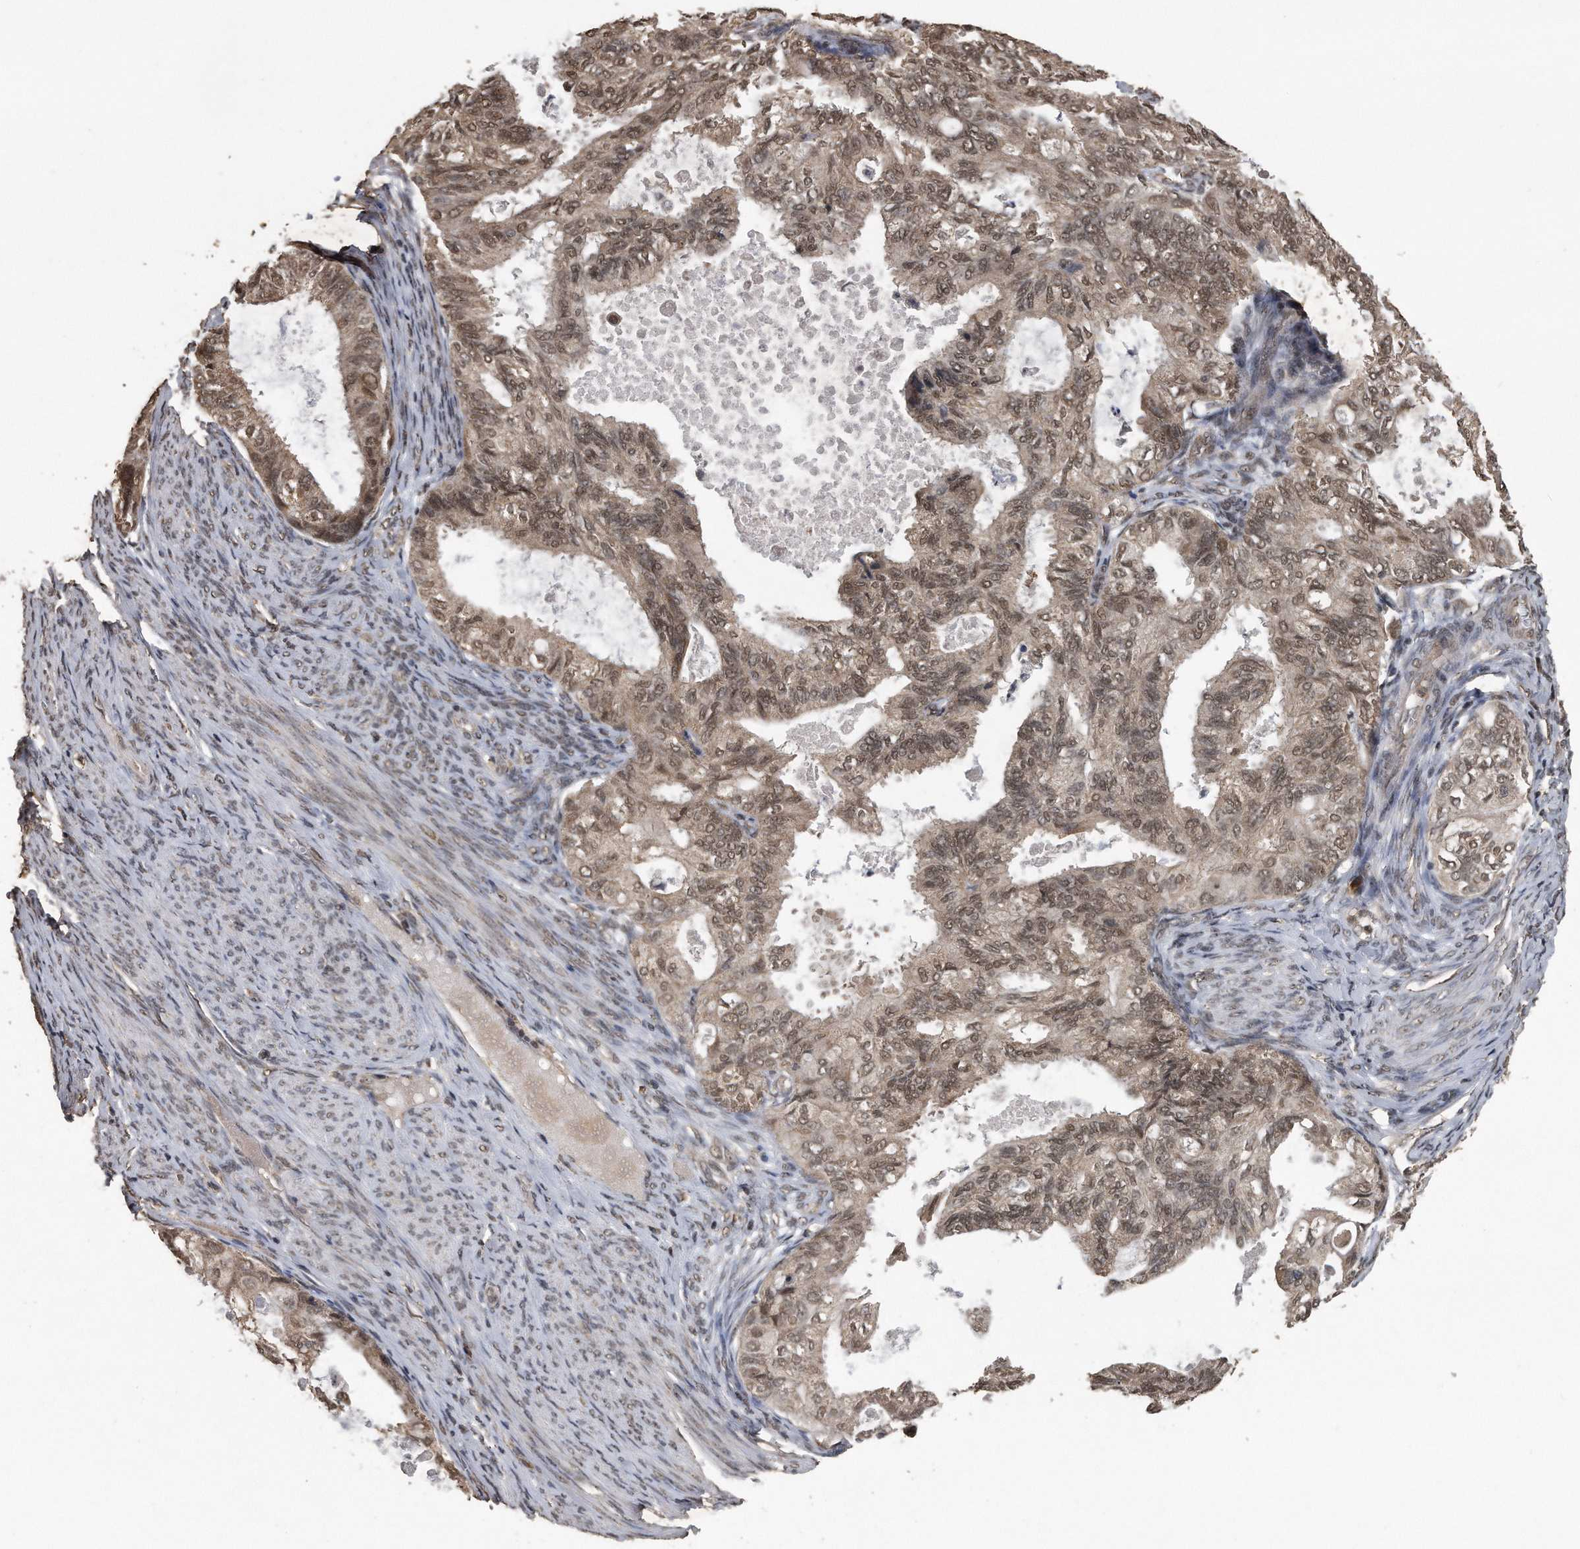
{"staining": {"intensity": "moderate", "quantity": ">75%", "location": "cytoplasmic/membranous,nuclear"}, "tissue": "cervical cancer", "cell_type": "Tumor cells", "image_type": "cancer", "snomed": [{"axis": "morphology", "description": "Normal tissue, NOS"}, {"axis": "morphology", "description": "Adenocarcinoma, NOS"}, {"axis": "topography", "description": "Cervix"}, {"axis": "topography", "description": "Endometrium"}], "caption": "IHC (DAB) staining of cervical adenocarcinoma reveals moderate cytoplasmic/membranous and nuclear protein expression in about >75% of tumor cells.", "gene": "CRYZL1", "patient": {"sex": "female", "age": 86}}